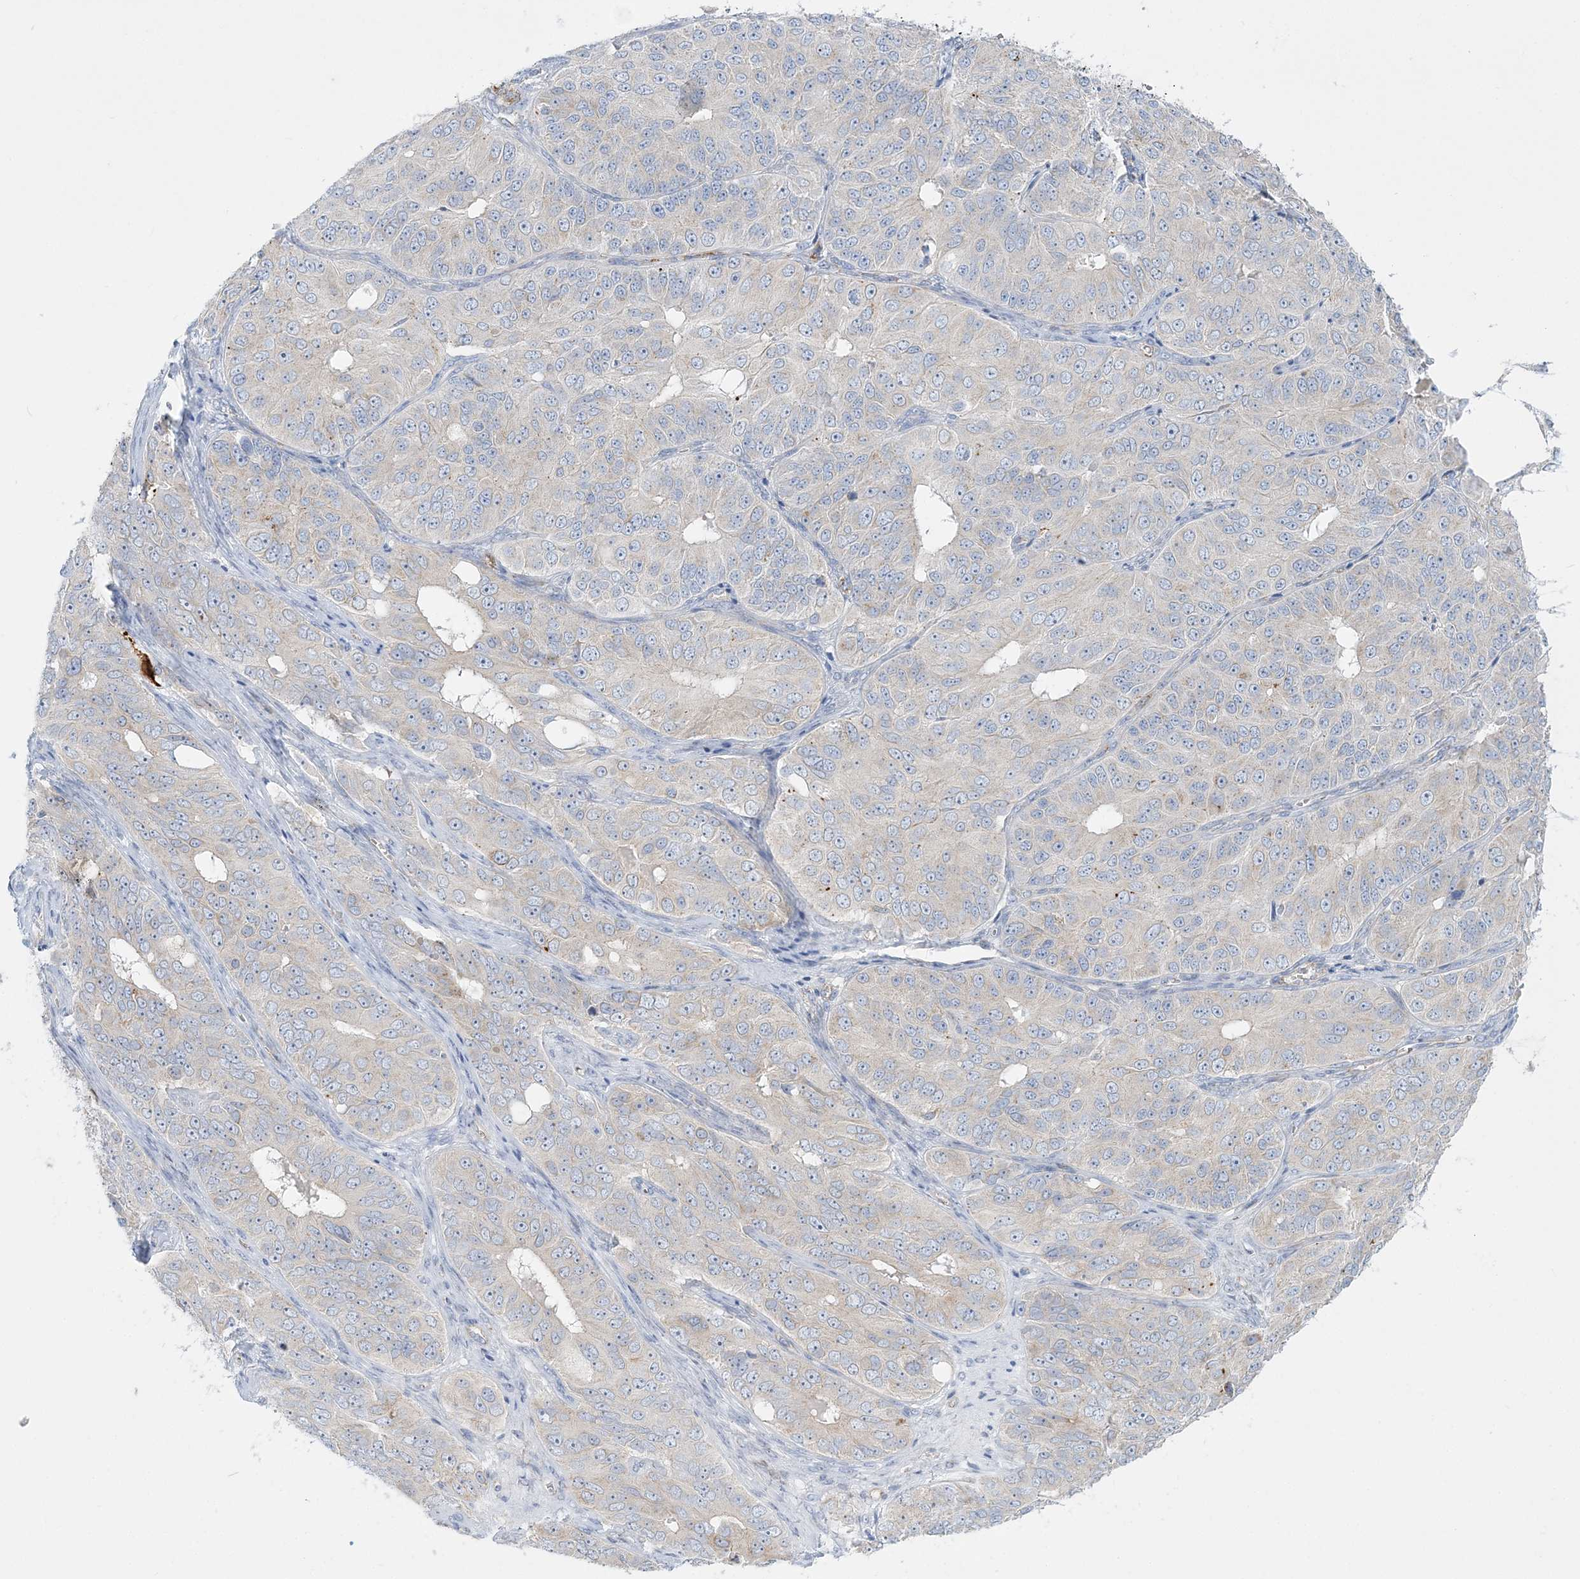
{"staining": {"intensity": "negative", "quantity": "none", "location": "none"}, "tissue": "ovarian cancer", "cell_type": "Tumor cells", "image_type": "cancer", "snomed": [{"axis": "morphology", "description": "Carcinoma, endometroid"}, {"axis": "topography", "description": "Ovary"}], "caption": "Immunohistochemistry (IHC) of human endometroid carcinoma (ovarian) displays no positivity in tumor cells.", "gene": "TBC1D14", "patient": {"sex": "female", "age": 51}}